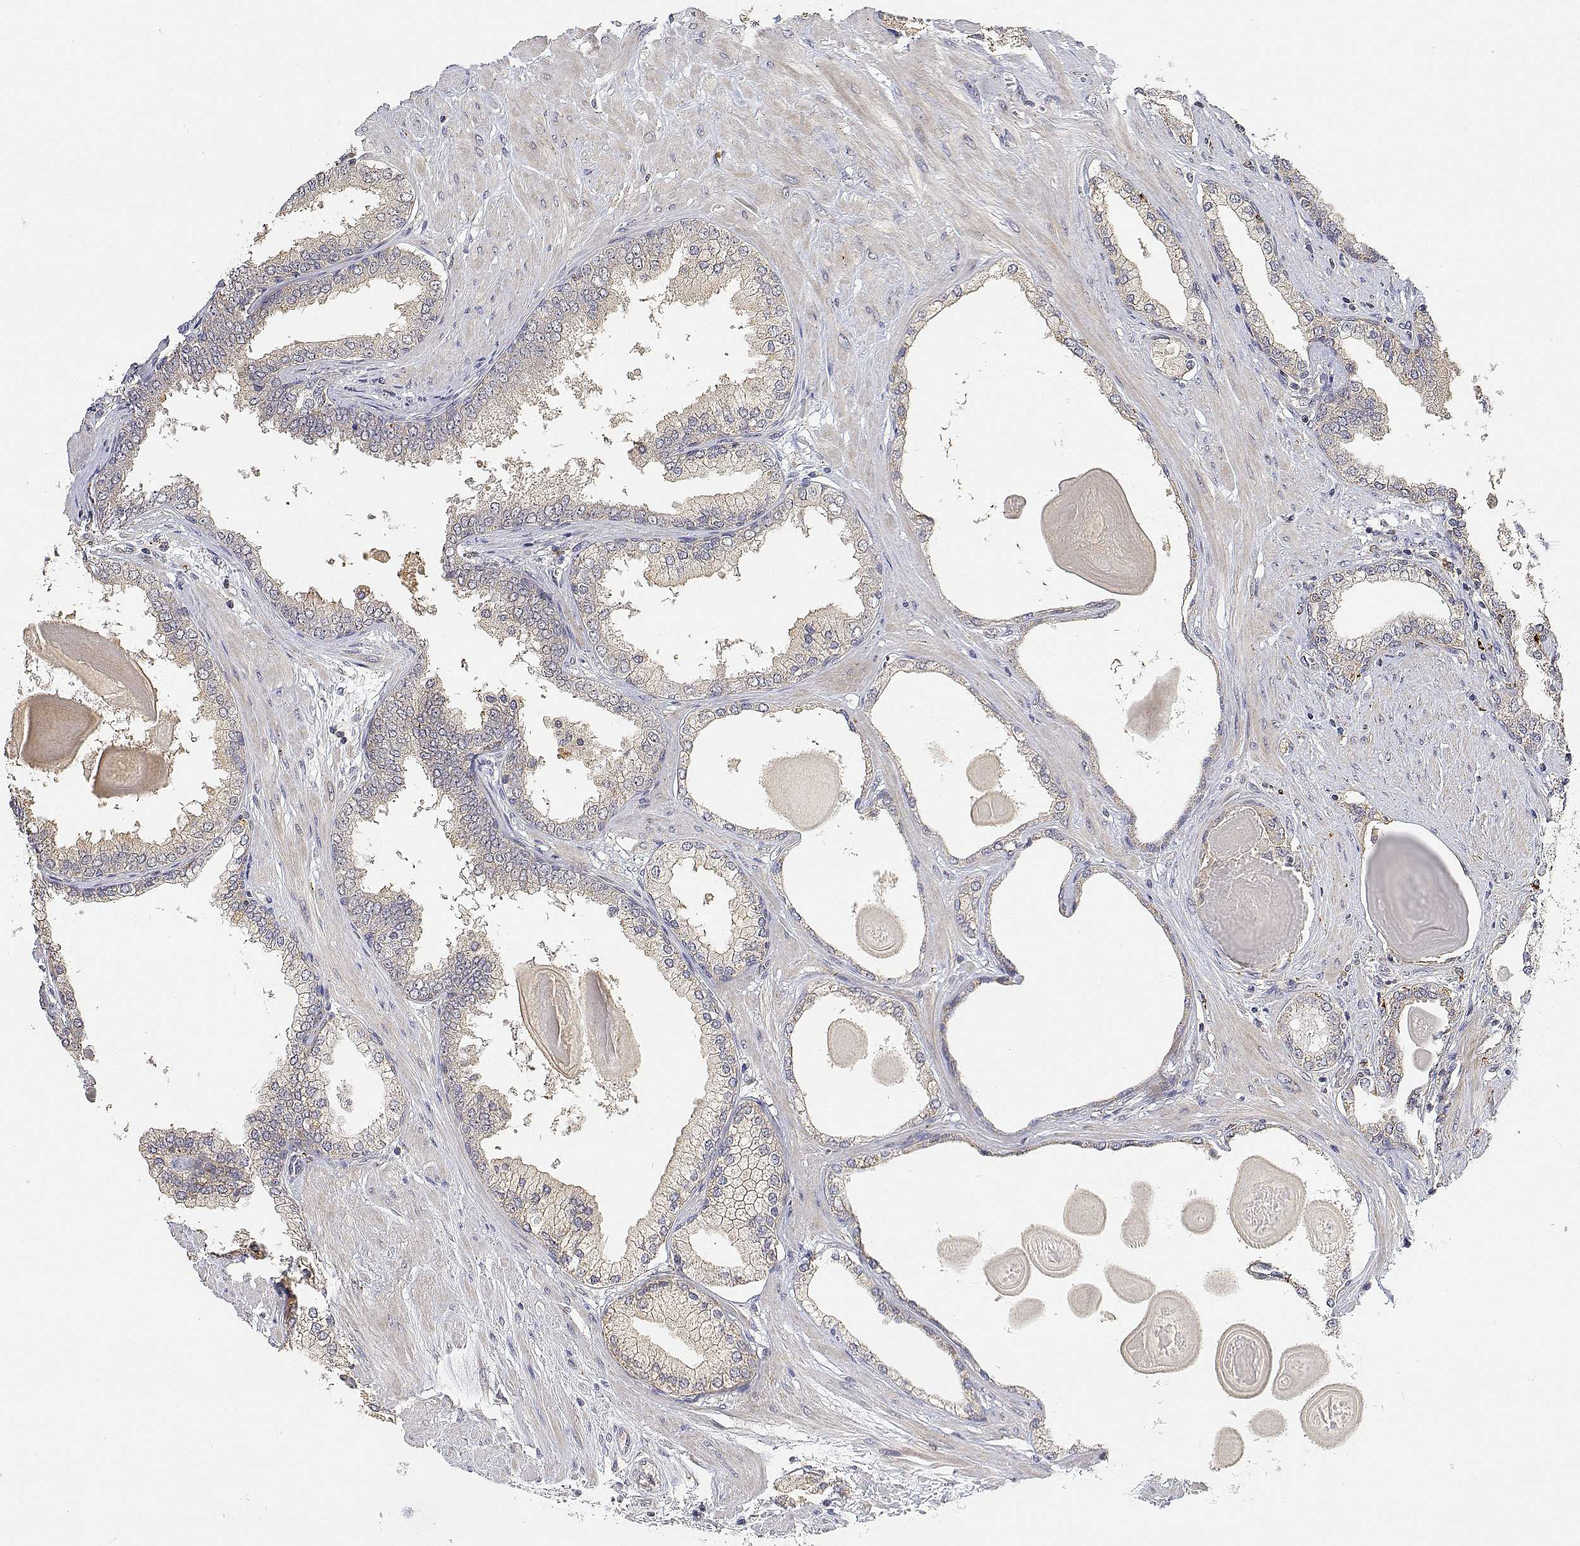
{"staining": {"intensity": "weak", "quantity": "<25%", "location": "cytoplasmic/membranous"}, "tissue": "prostate cancer", "cell_type": "Tumor cells", "image_type": "cancer", "snomed": [{"axis": "morphology", "description": "Adenocarcinoma, Low grade"}, {"axis": "topography", "description": "Prostate"}], "caption": "High magnification brightfield microscopy of prostate cancer stained with DAB (brown) and counterstained with hematoxylin (blue): tumor cells show no significant staining.", "gene": "LONRF3", "patient": {"sex": "male", "age": 64}}